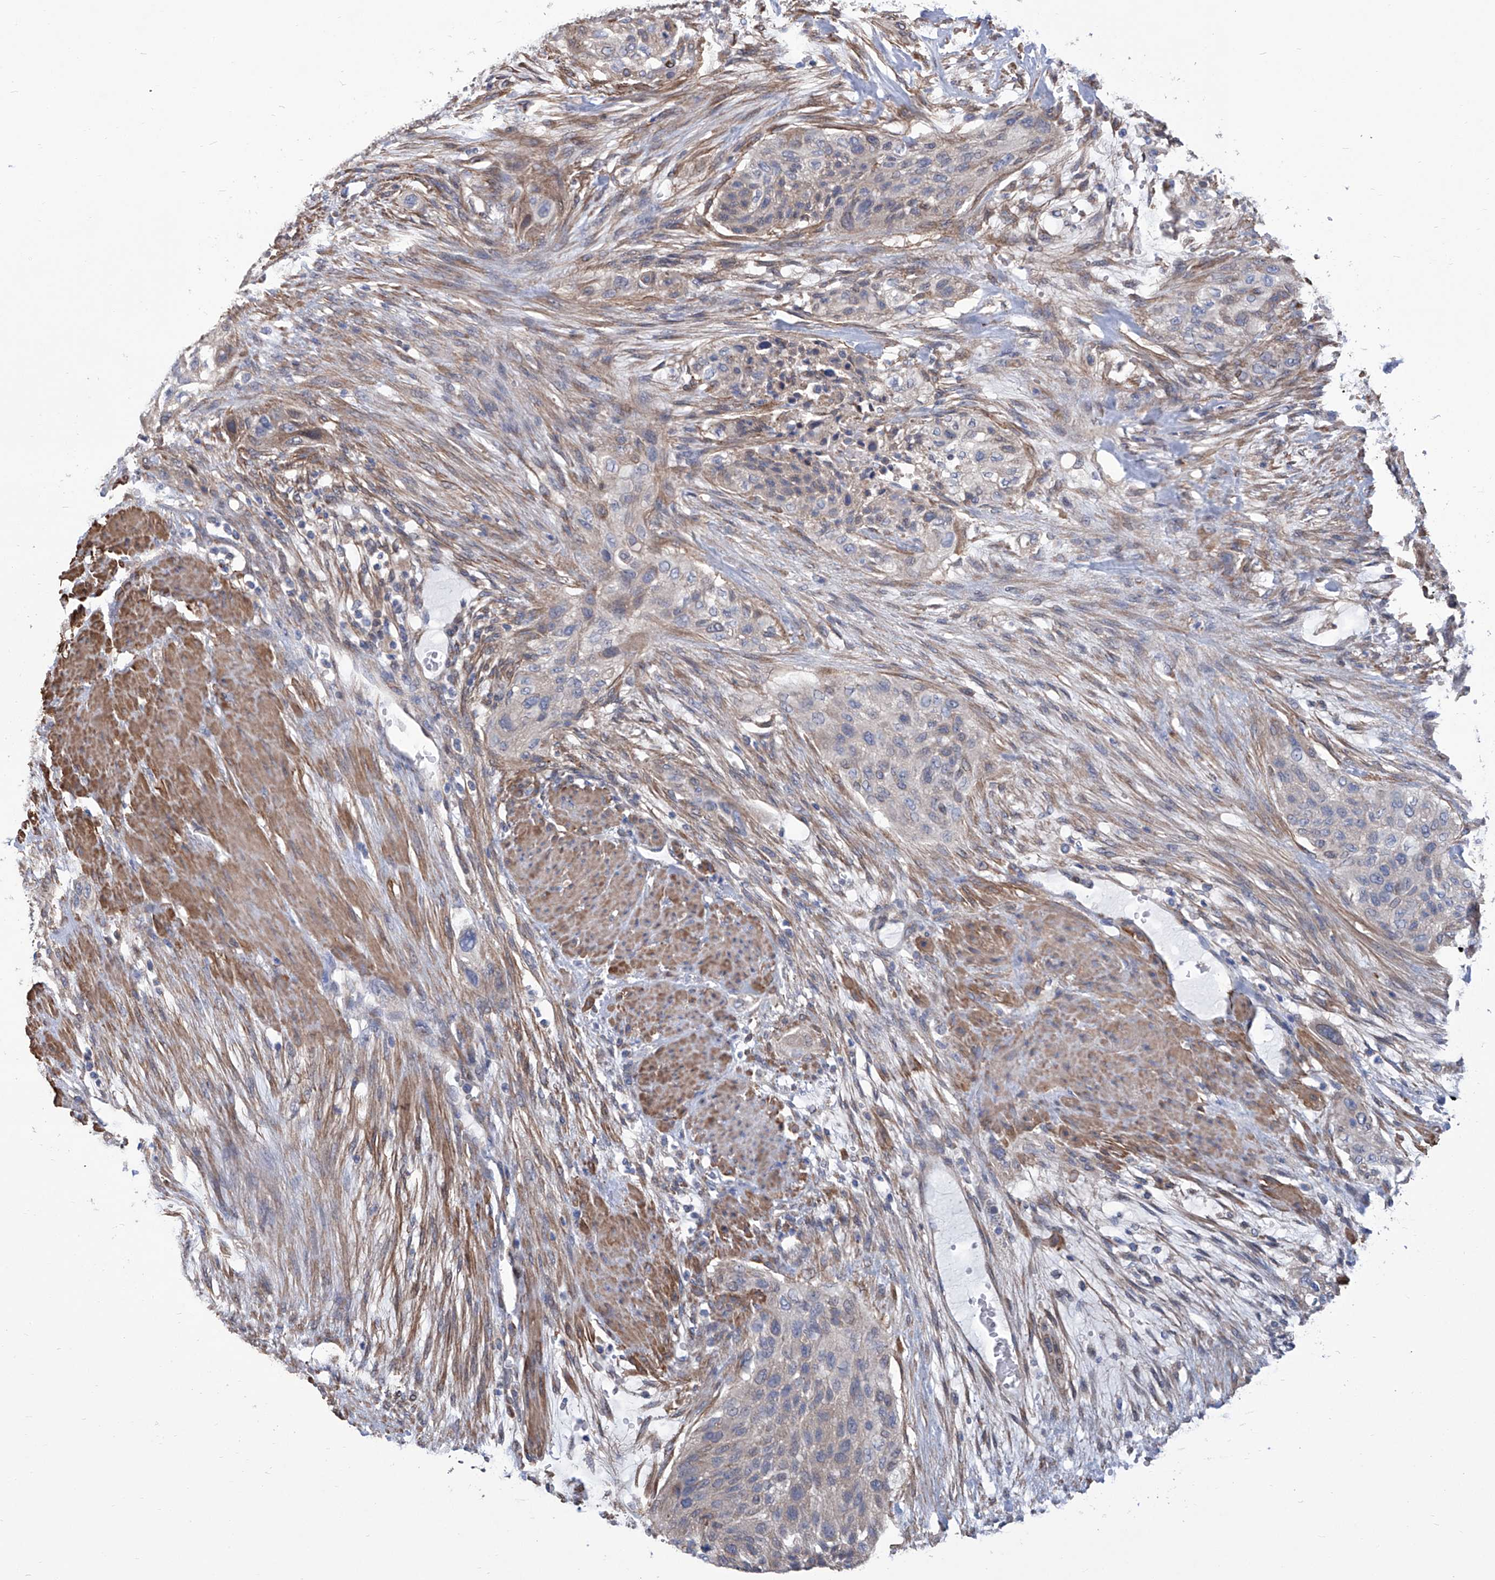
{"staining": {"intensity": "negative", "quantity": "none", "location": "none"}, "tissue": "urothelial cancer", "cell_type": "Tumor cells", "image_type": "cancer", "snomed": [{"axis": "morphology", "description": "Urothelial carcinoma, High grade"}, {"axis": "topography", "description": "Urinary bladder"}], "caption": "High-grade urothelial carcinoma was stained to show a protein in brown. There is no significant staining in tumor cells. (Brightfield microscopy of DAB immunohistochemistry (IHC) at high magnification).", "gene": "SMS", "patient": {"sex": "male", "age": 35}}